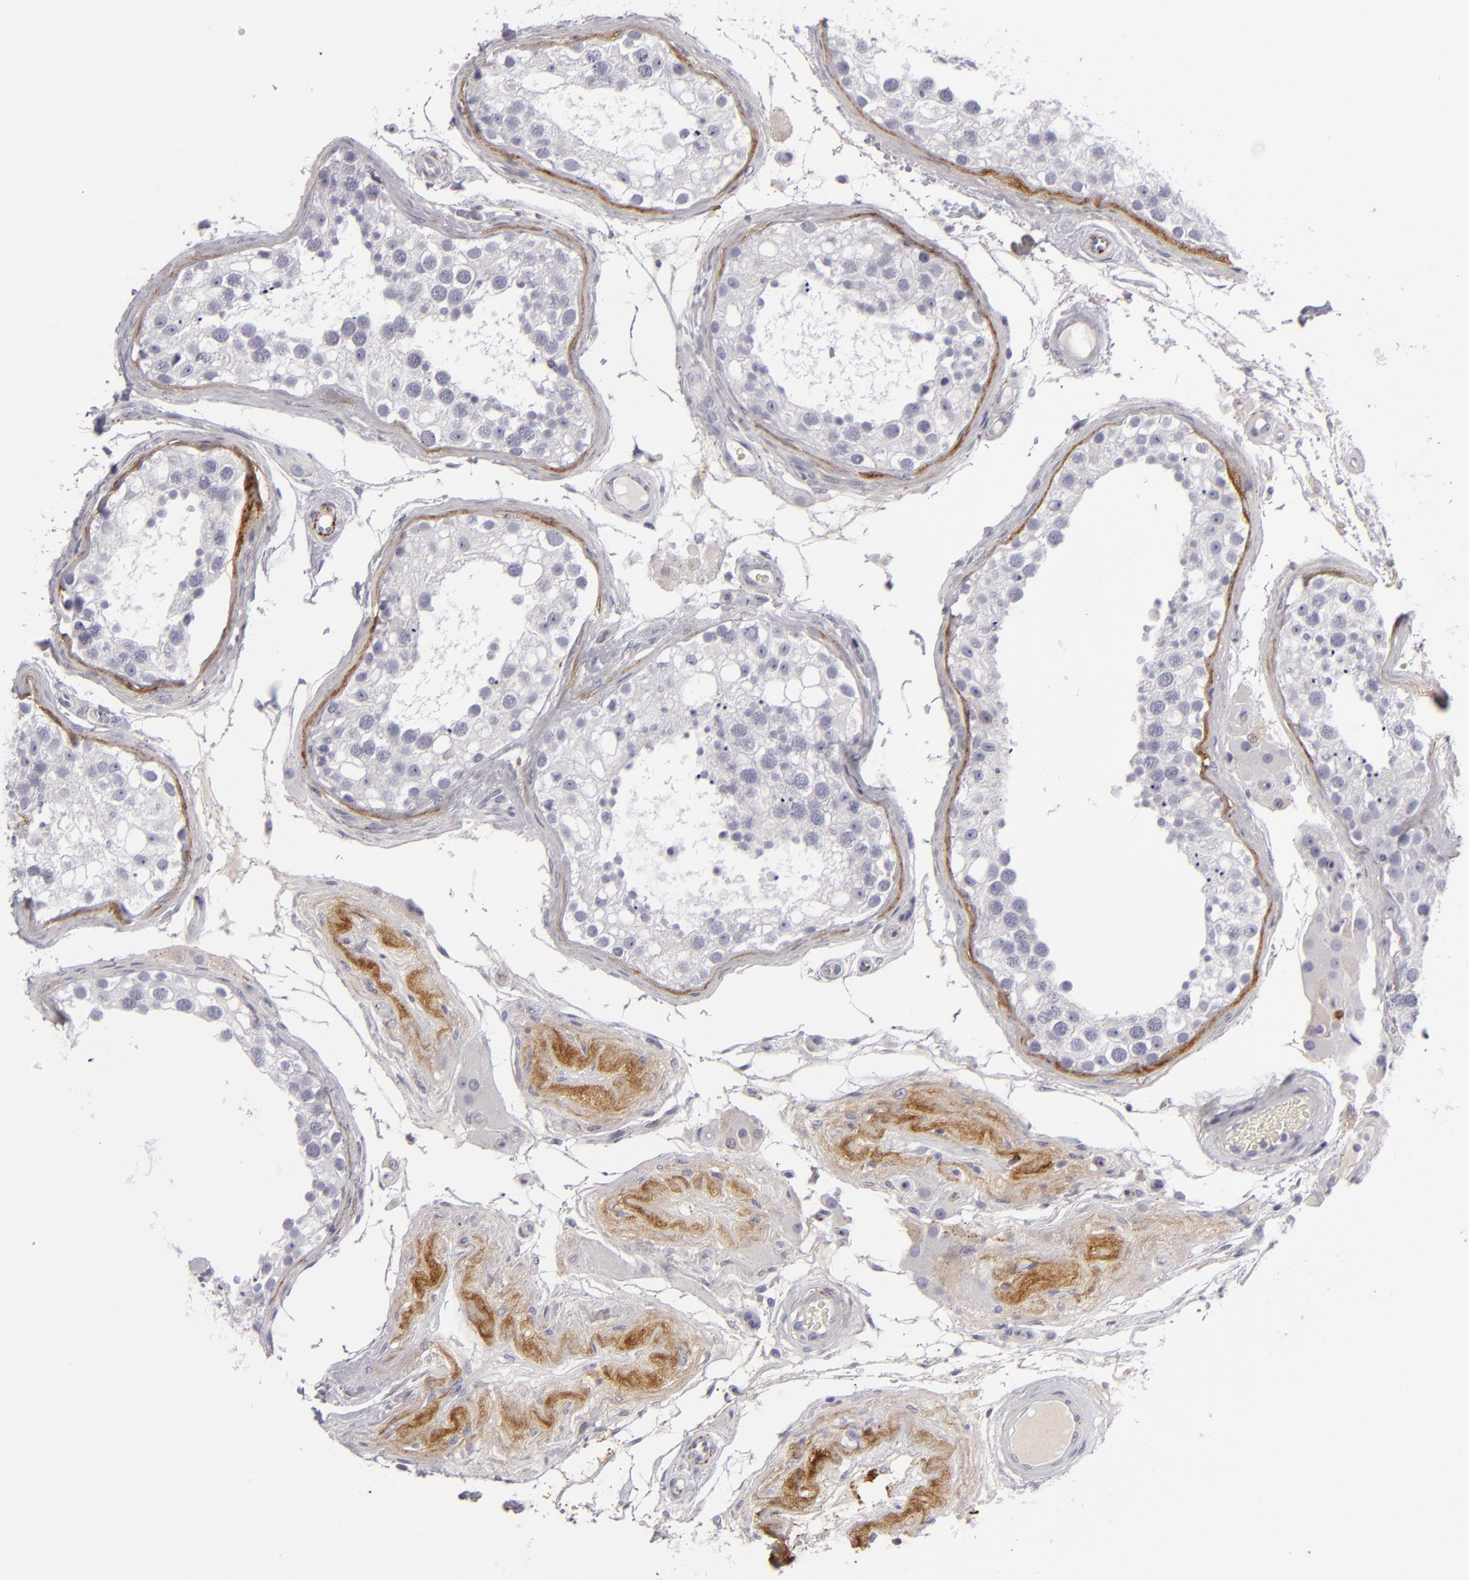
{"staining": {"intensity": "negative", "quantity": "none", "location": "none"}, "tissue": "testis", "cell_type": "Cells in seminiferous ducts", "image_type": "normal", "snomed": [{"axis": "morphology", "description": "Normal tissue, NOS"}, {"axis": "topography", "description": "Testis"}], "caption": "IHC of normal testis demonstrates no staining in cells in seminiferous ducts. (Brightfield microscopy of DAB (3,3'-diaminobenzidine) immunohistochemistry at high magnification).", "gene": "C9", "patient": {"sex": "male", "age": 68}}